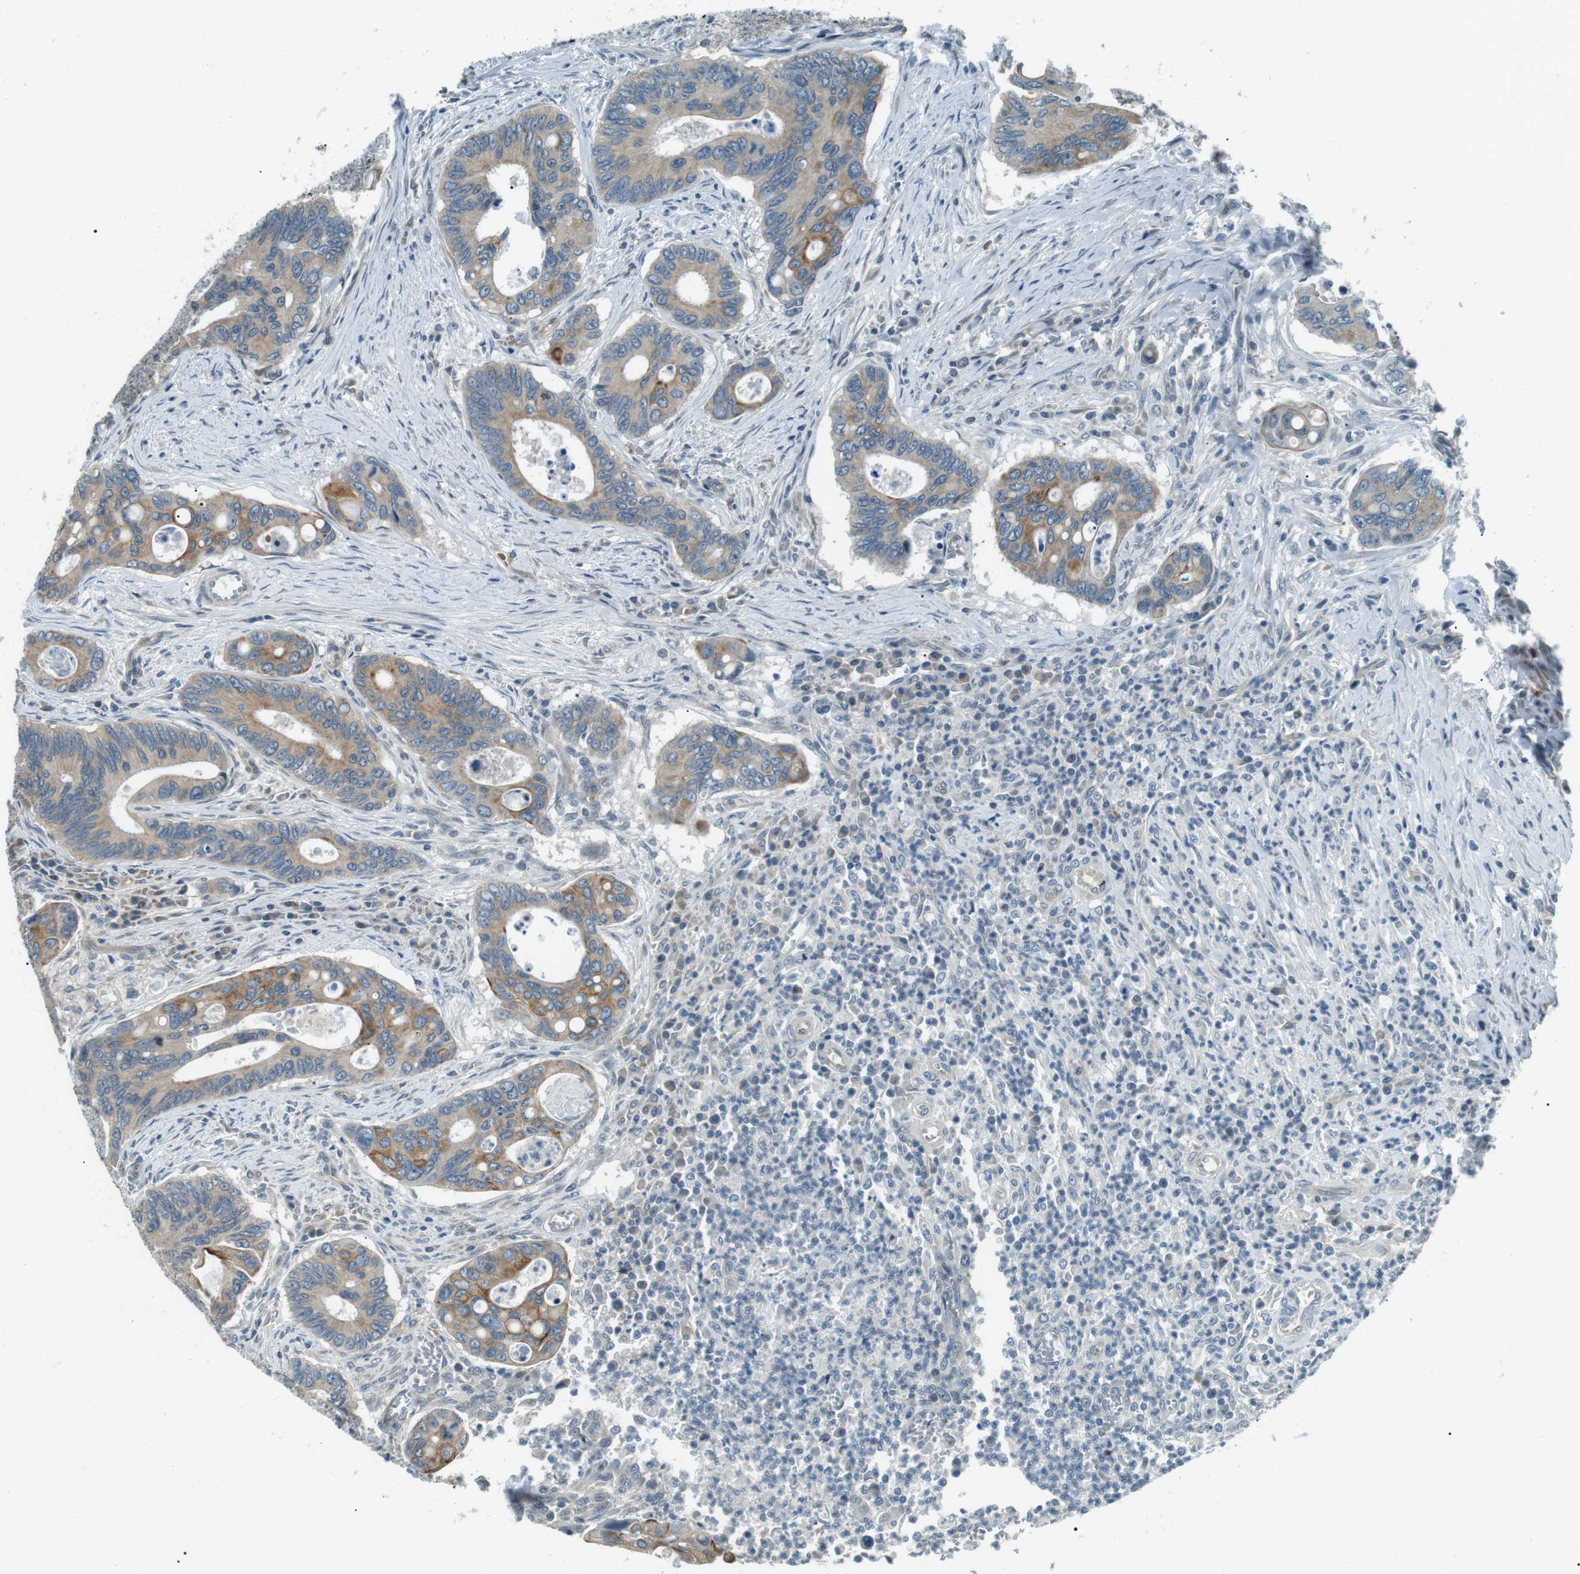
{"staining": {"intensity": "moderate", "quantity": ">75%", "location": "cytoplasmic/membranous"}, "tissue": "colorectal cancer", "cell_type": "Tumor cells", "image_type": "cancer", "snomed": [{"axis": "morphology", "description": "Inflammation, NOS"}, {"axis": "morphology", "description": "Adenocarcinoma, NOS"}, {"axis": "topography", "description": "Colon"}], "caption": "Adenocarcinoma (colorectal) stained with DAB (3,3'-diaminobenzidine) immunohistochemistry (IHC) displays medium levels of moderate cytoplasmic/membranous staining in approximately >75% of tumor cells.", "gene": "TMEM74", "patient": {"sex": "male", "age": 72}}